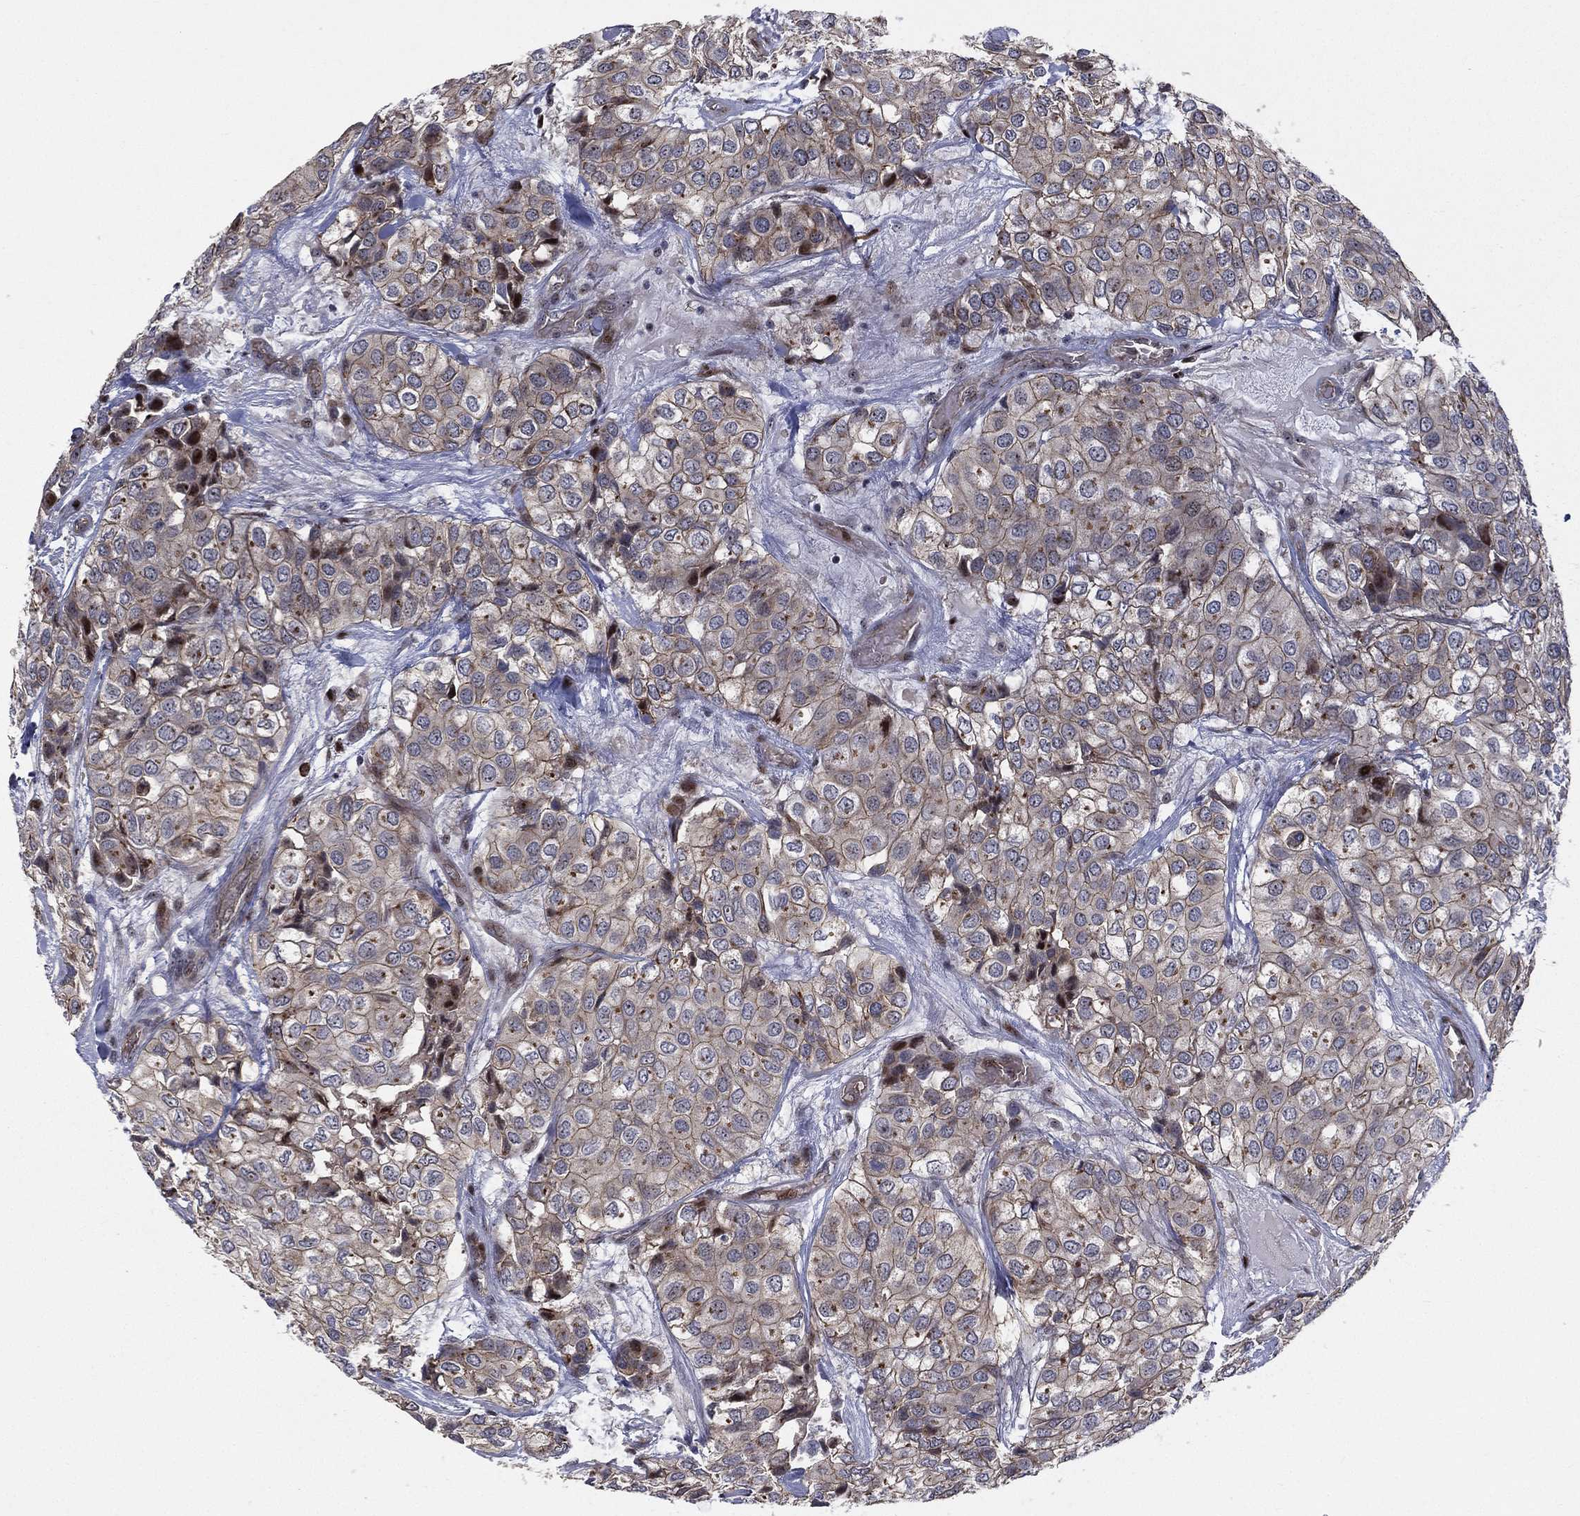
{"staining": {"intensity": "weak", "quantity": "25%-75%", "location": "cytoplasmic/membranous"}, "tissue": "urothelial cancer", "cell_type": "Tumor cells", "image_type": "cancer", "snomed": [{"axis": "morphology", "description": "Urothelial carcinoma, High grade"}, {"axis": "topography", "description": "Urinary bladder"}], "caption": "Protein expression analysis of urothelial cancer exhibits weak cytoplasmic/membranous staining in about 25%-75% of tumor cells. (Stains: DAB (3,3'-diaminobenzidine) in brown, nuclei in blue, Microscopy: brightfield microscopy at high magnification).", "gene": "VHL", "patient": {"sex": "male", "age": 73}}